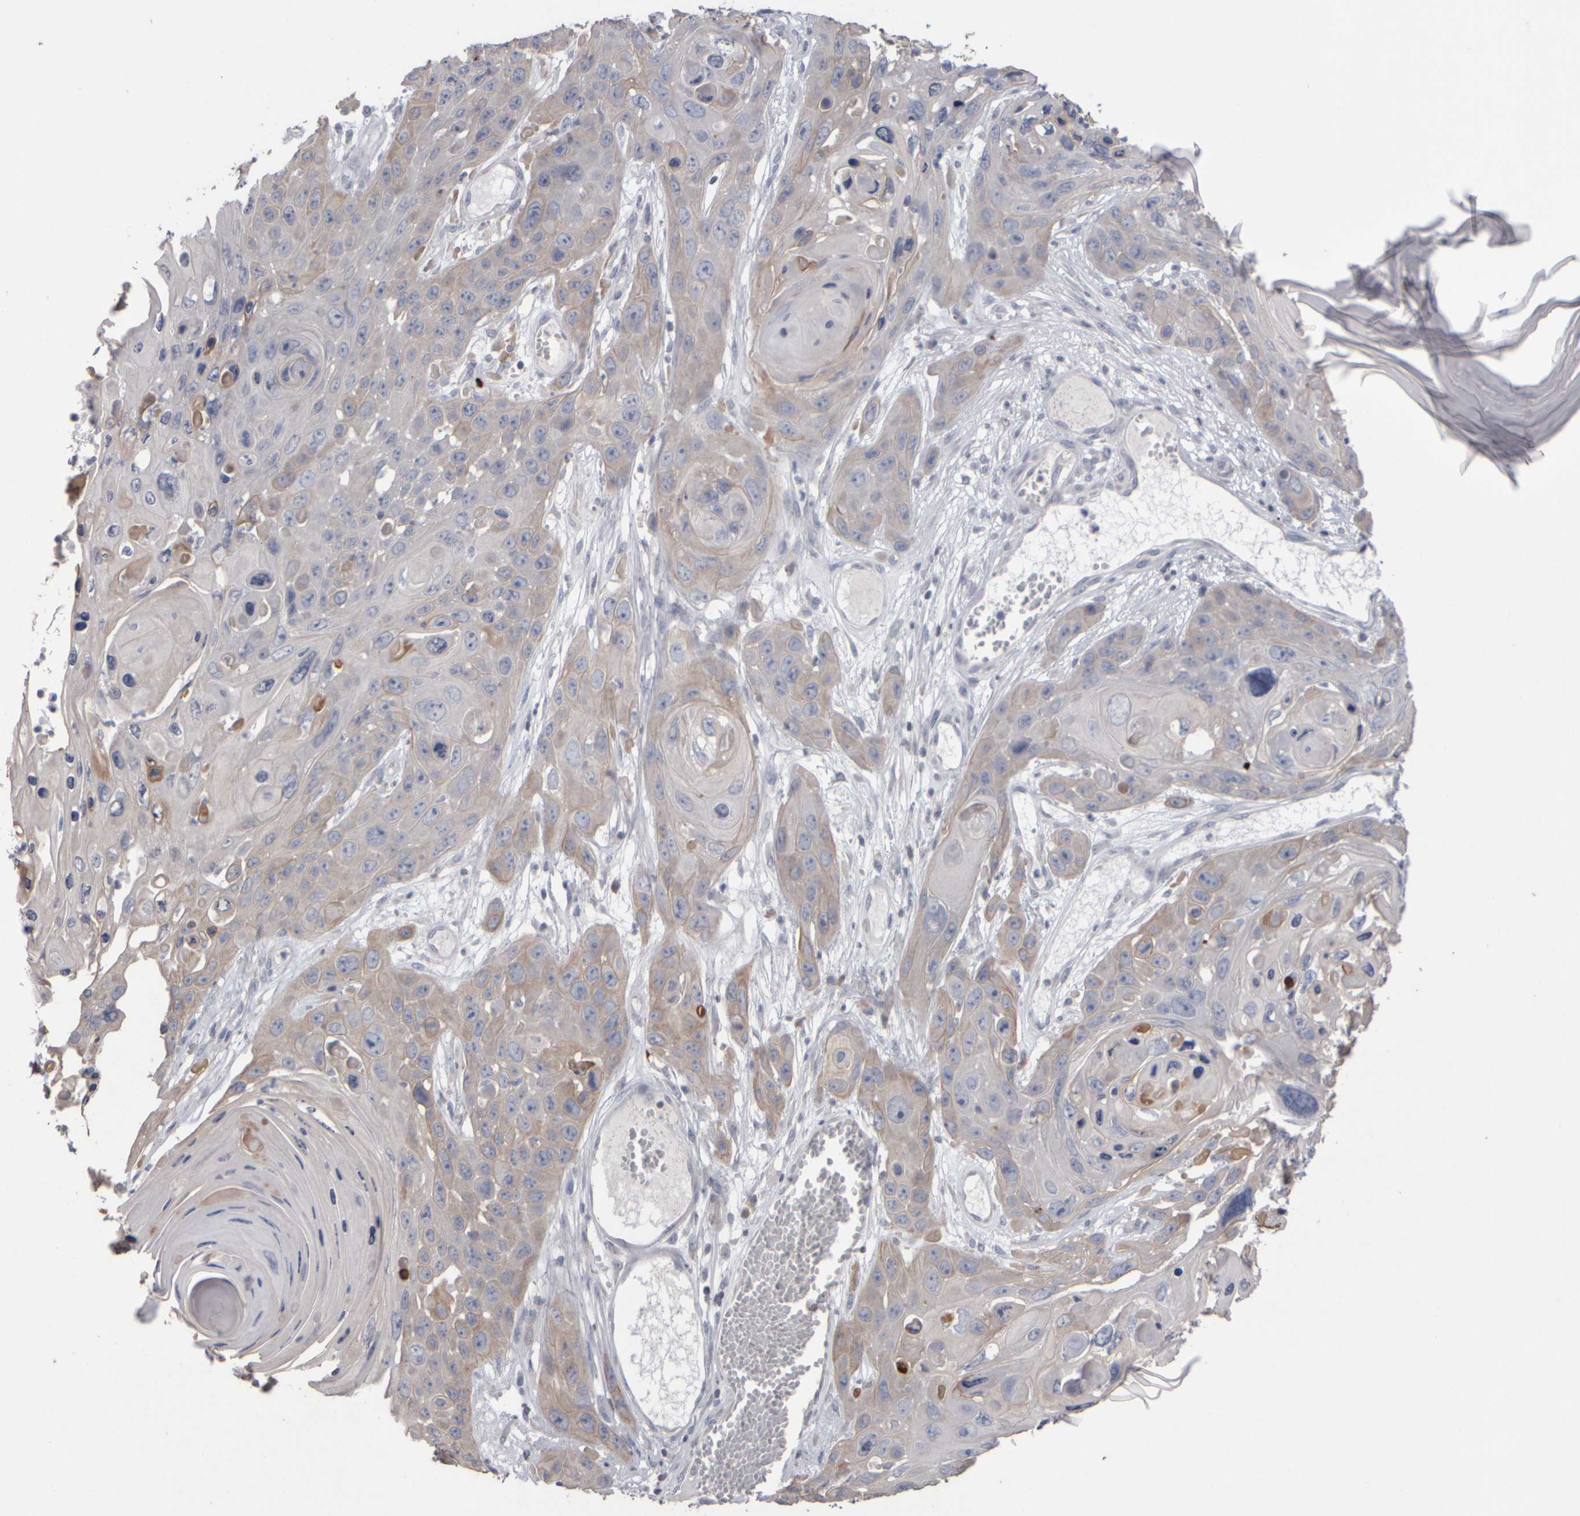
{"staining": {"intensity": "weak", "quantity": "<25%", "location": "cytoplasmic/membranous"}, "tissue": "skin cancer", "cell_type": "Tumor cells", "image_type": "cancer", "snomed": [{"axis": "morphology", "description": "Squamous cell carcinoma, NOS"}, {"axis": "topography", "description": "Skin"}], "caption": "Squamous cell carcinoma (skin) was stained to show a protein in brown. There is no significant expression in tumor cells.", "gene": "EPHX2", "patient": {"sex": "male", "age": 55}}